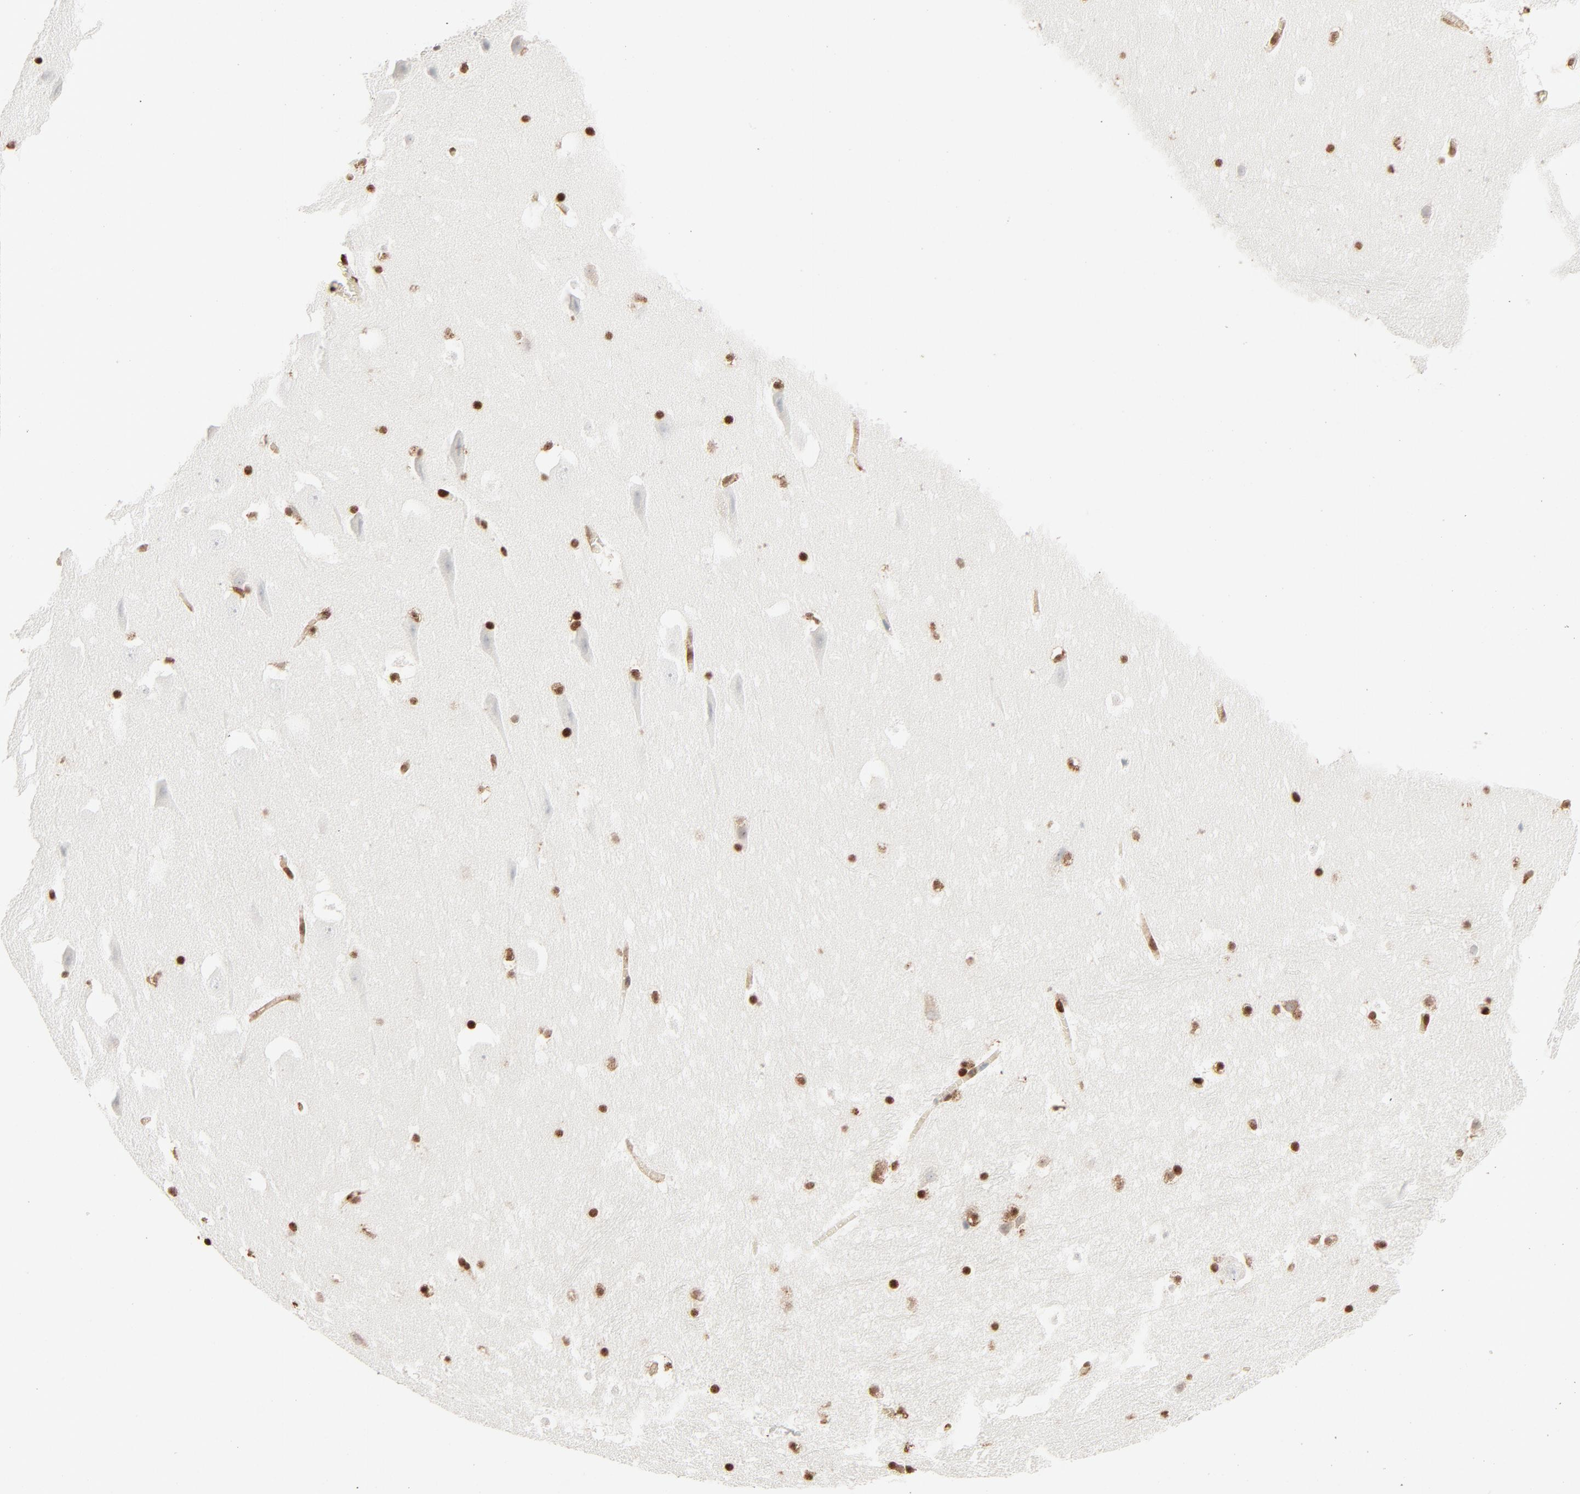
{"staining": {"intensity": "strong", "quantity": ">75%", "location": "nuclear"}, "tissue": "hippocampus", "cell_type": "Glial cells", "image_type": "normal", "snomed": [{"axis": "morphology", "description": "Normal tissue, NOS"}, {"axis": "topography", "description": "Hippocampus"}], "caption": "A brown stain highlights strong nuclear positivity of a protein in glial cells of normal hippocampus.", "gene": "HMGB1", "patient": {"sex": "male", "age": 45}}